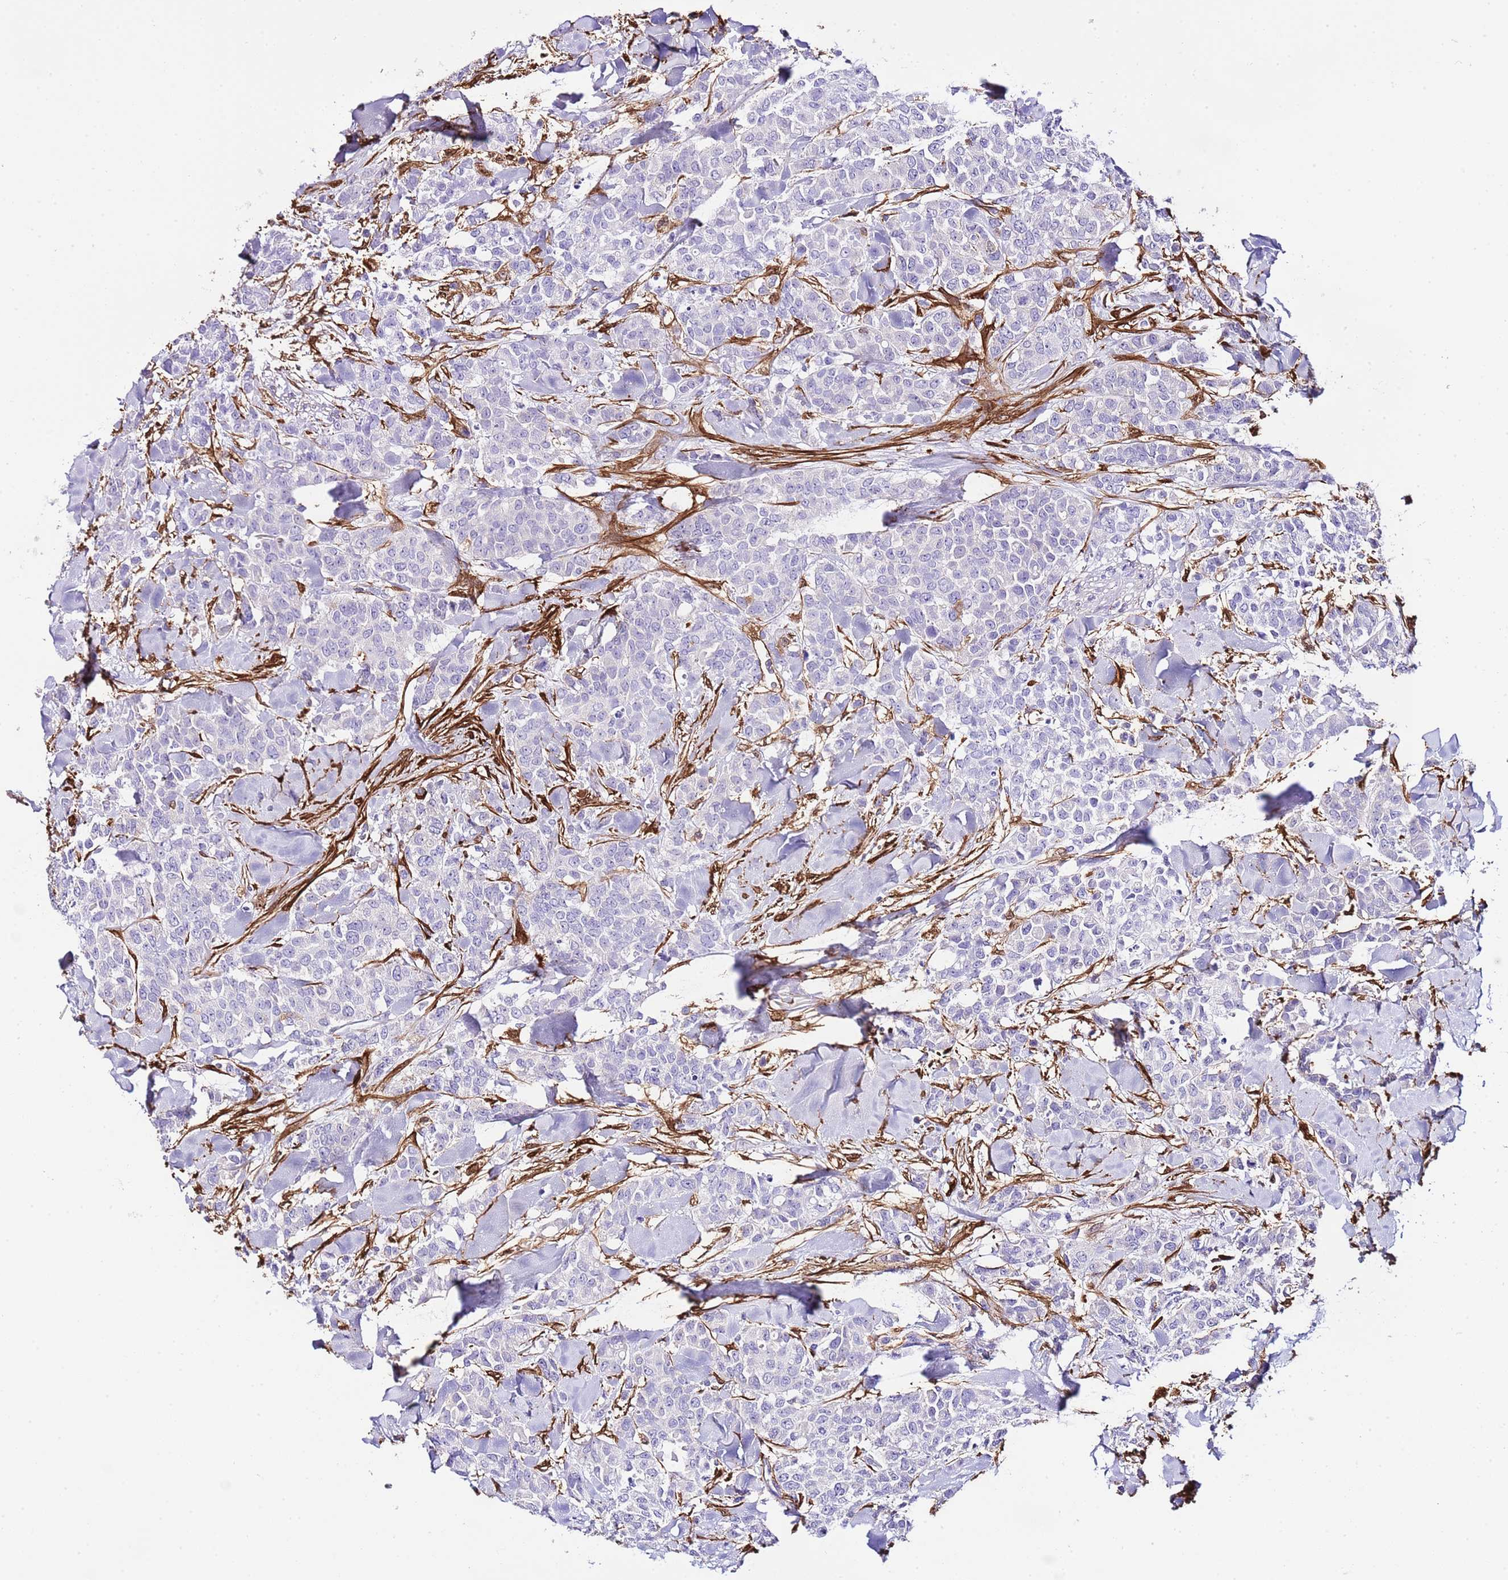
{"staining": {"intensity": "negative", "quantity": "none", "location": "none"}, "tissue": "breast cancer", "cell_type": "Tumor cells", "image_type": "cancer", "snomed": [{"axis": "morphology", "description": "Lobular carcinoma"}, {"axis": "topography", "description": "Breast"}], "caption": "This is an immunohistochemistry histopathology image of human breast cancer (lobular carcinoma). There is no positivity in tumor cells.", "gene": "CNN2", "patient": {"sex": "female", "age": 91}}